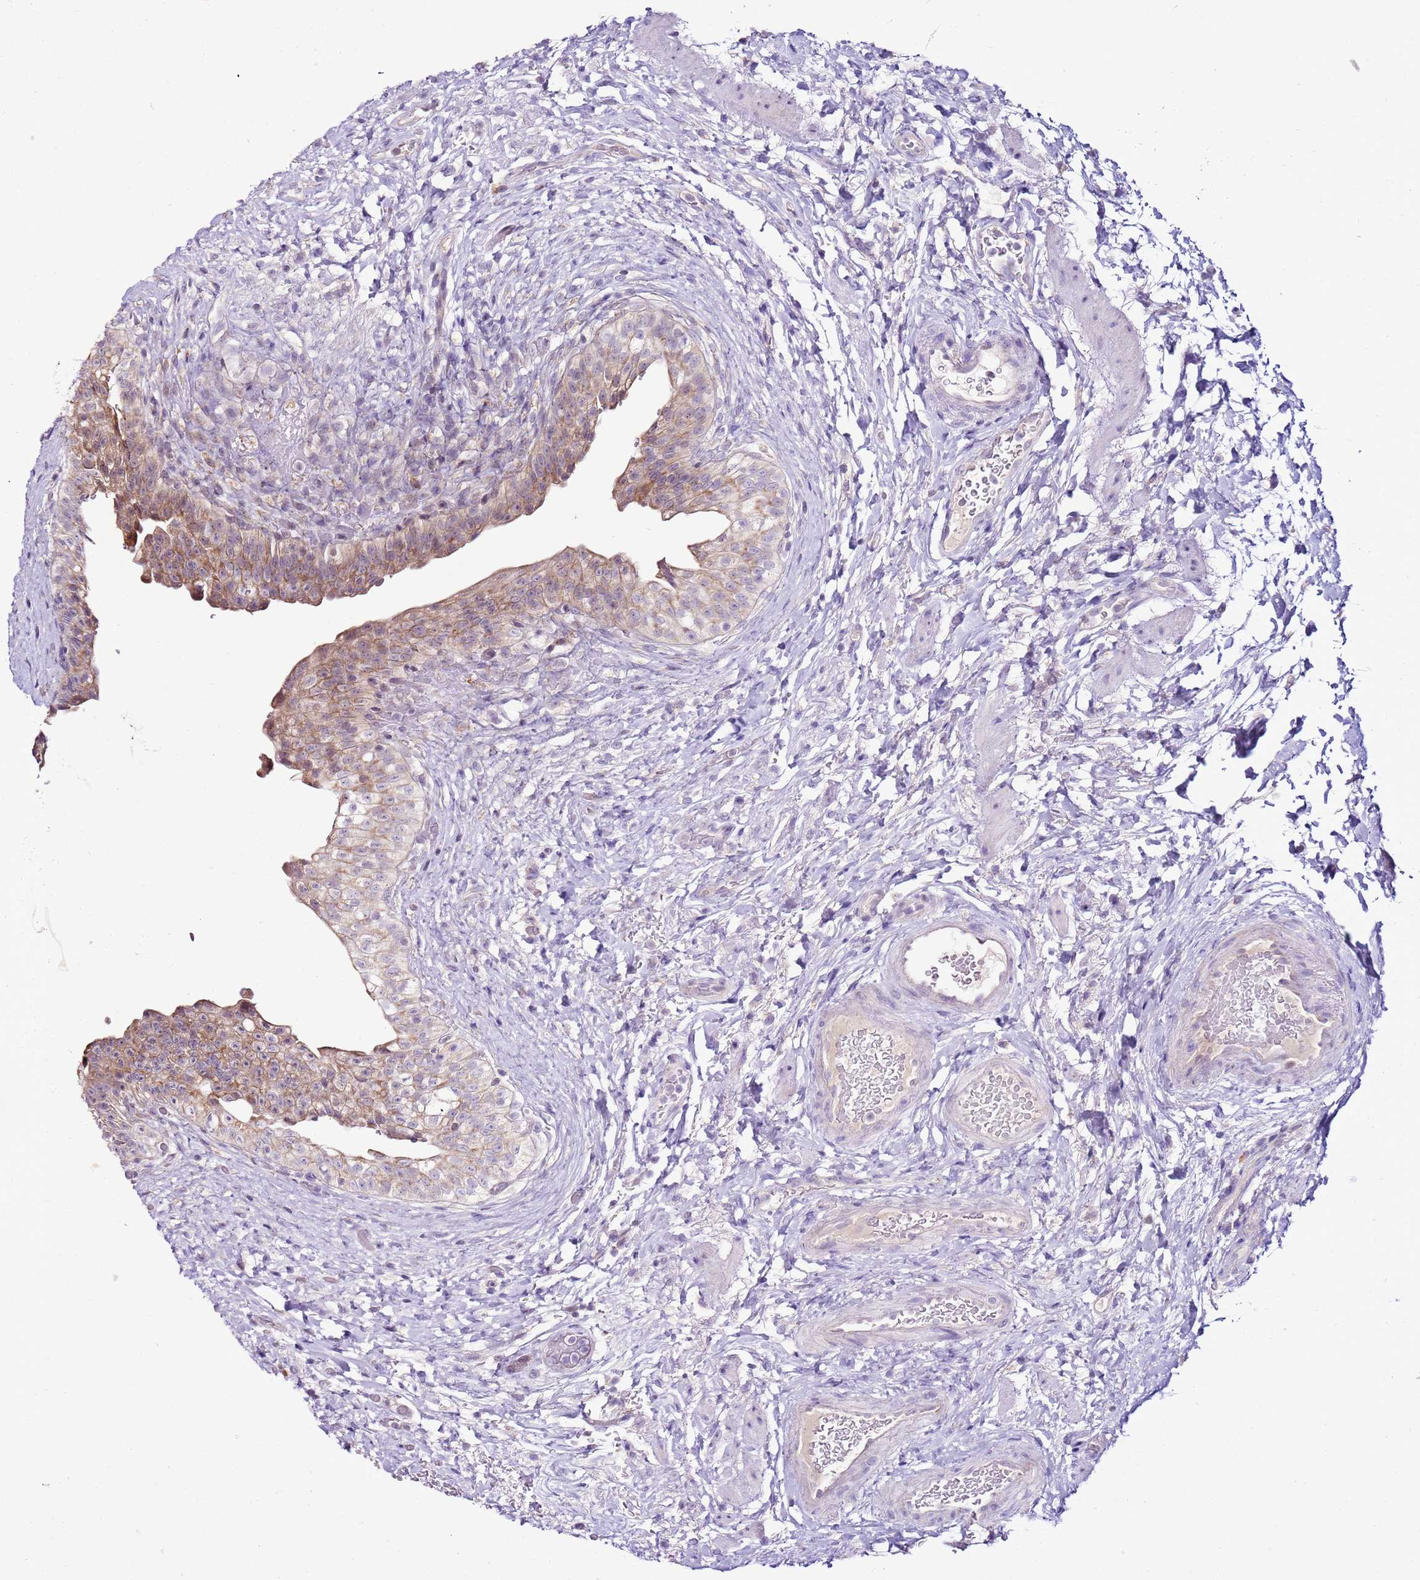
{"staining": {"intensity": "moderate", "quantity": ">75%", "location": "cytoplasmic/membranous"}, "tissue": "urinary bladder", "cell_type": "Urothelial cells", "image_type": "normal", "snomed": [{"axis": "morphology", "description": "Normal tissue, NOS"}, {"axis": "topography", "description": "Urinary bladder"}], "caption": "Normal urinary bladder shows moderate cytoplasmic/membranous expression in approximately >75% of urothelial cells.", "gene": "MRPL36", "patient": {"sex": "male", "age": 69}}